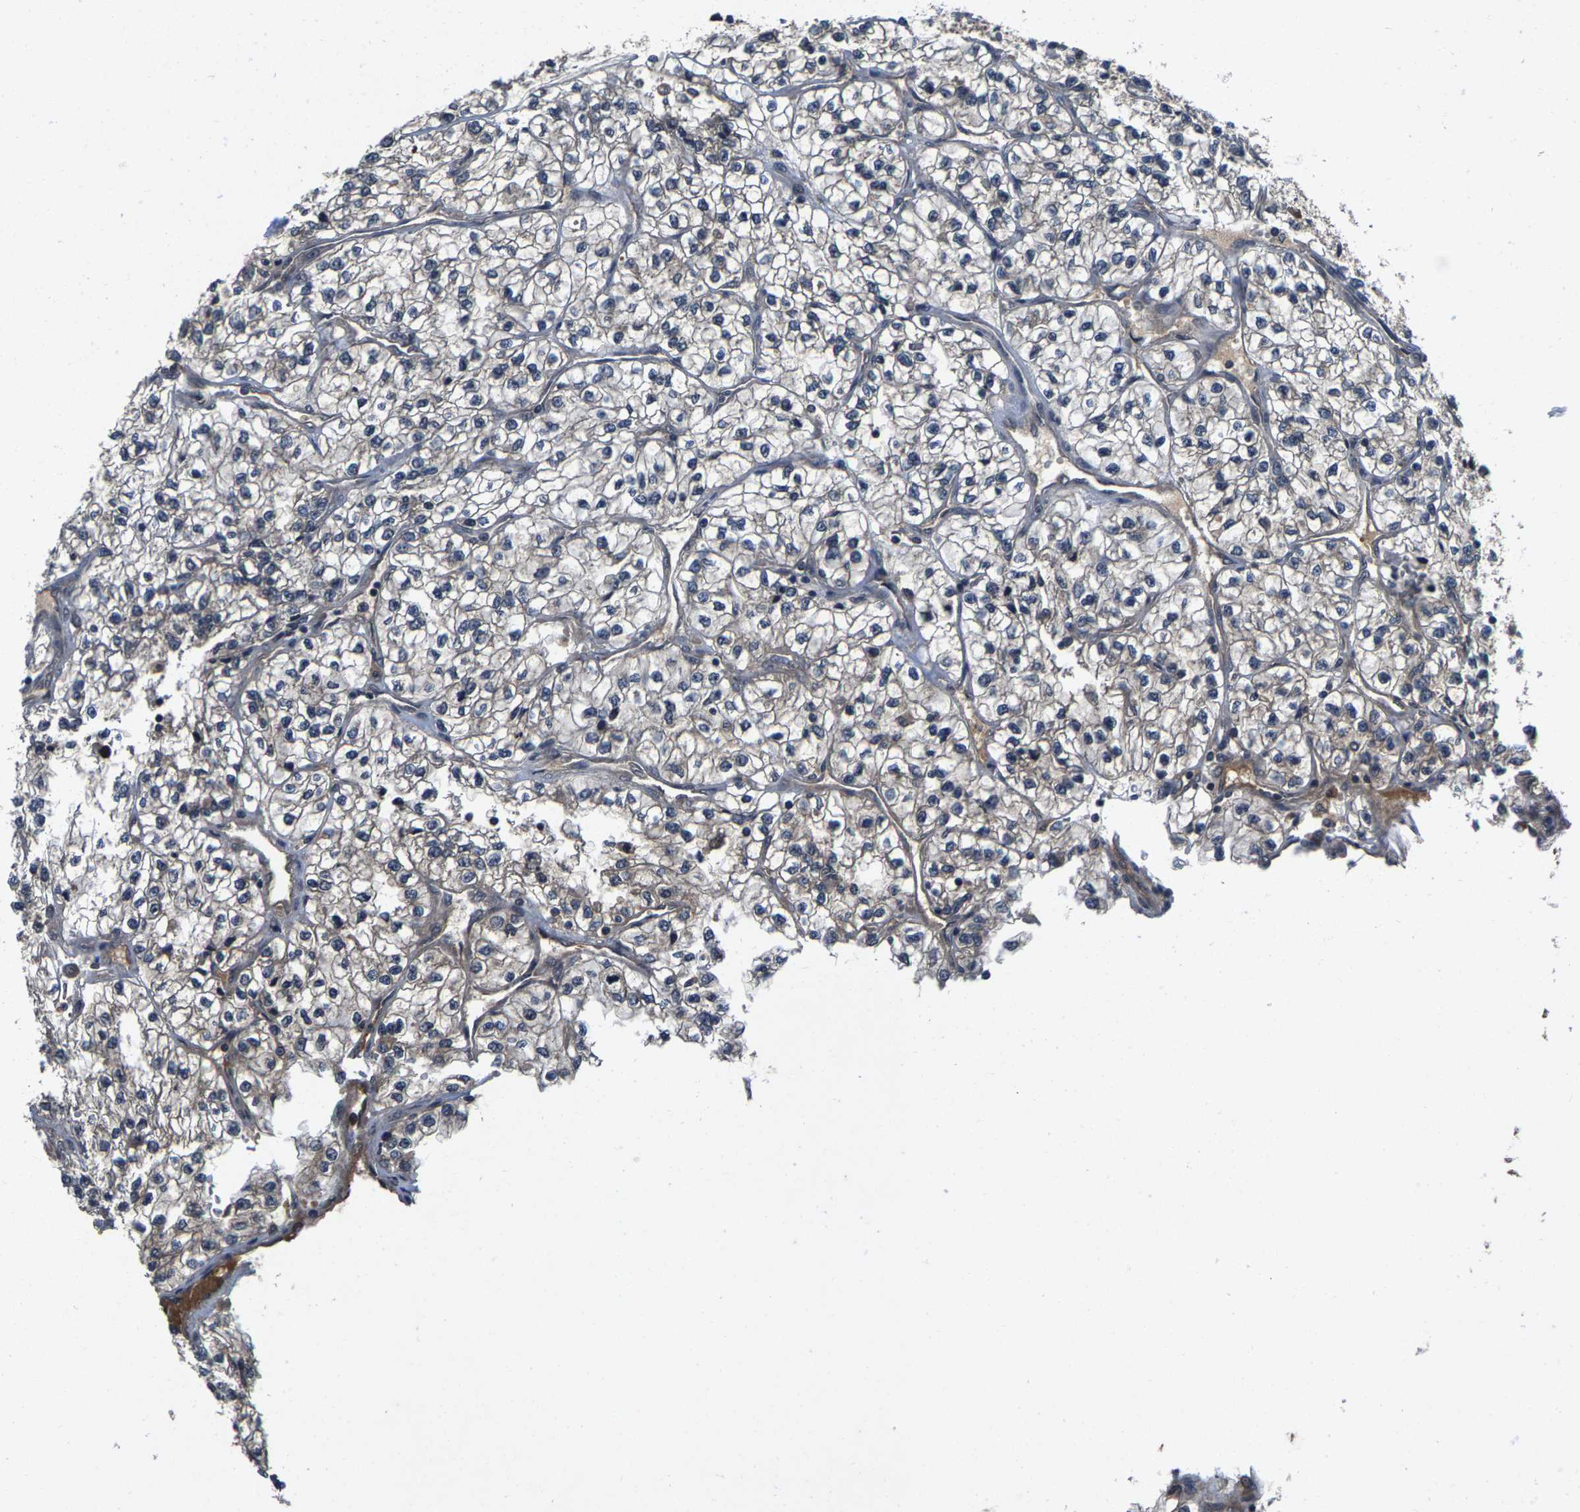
{"staining": {"intensity": "weak", "quantity": "<25%", "location": "cytoplasmic/membranous"}, "tissue": "renal cancer", "cell_type": "Tumor cells", "image_type": "cancer", "snomed": [{"axis": "morphology", "description": "Adenocarcinoma, NOS"}, {"axis": "topography", "description": "Kidney"}], "caption": "Adenocarcinoma (renal) was stained to show a protein in brown. There is no significant expression in tumor cells.", "gene": "HUWE1", "patient": {"sex": "female", "age": 57}}